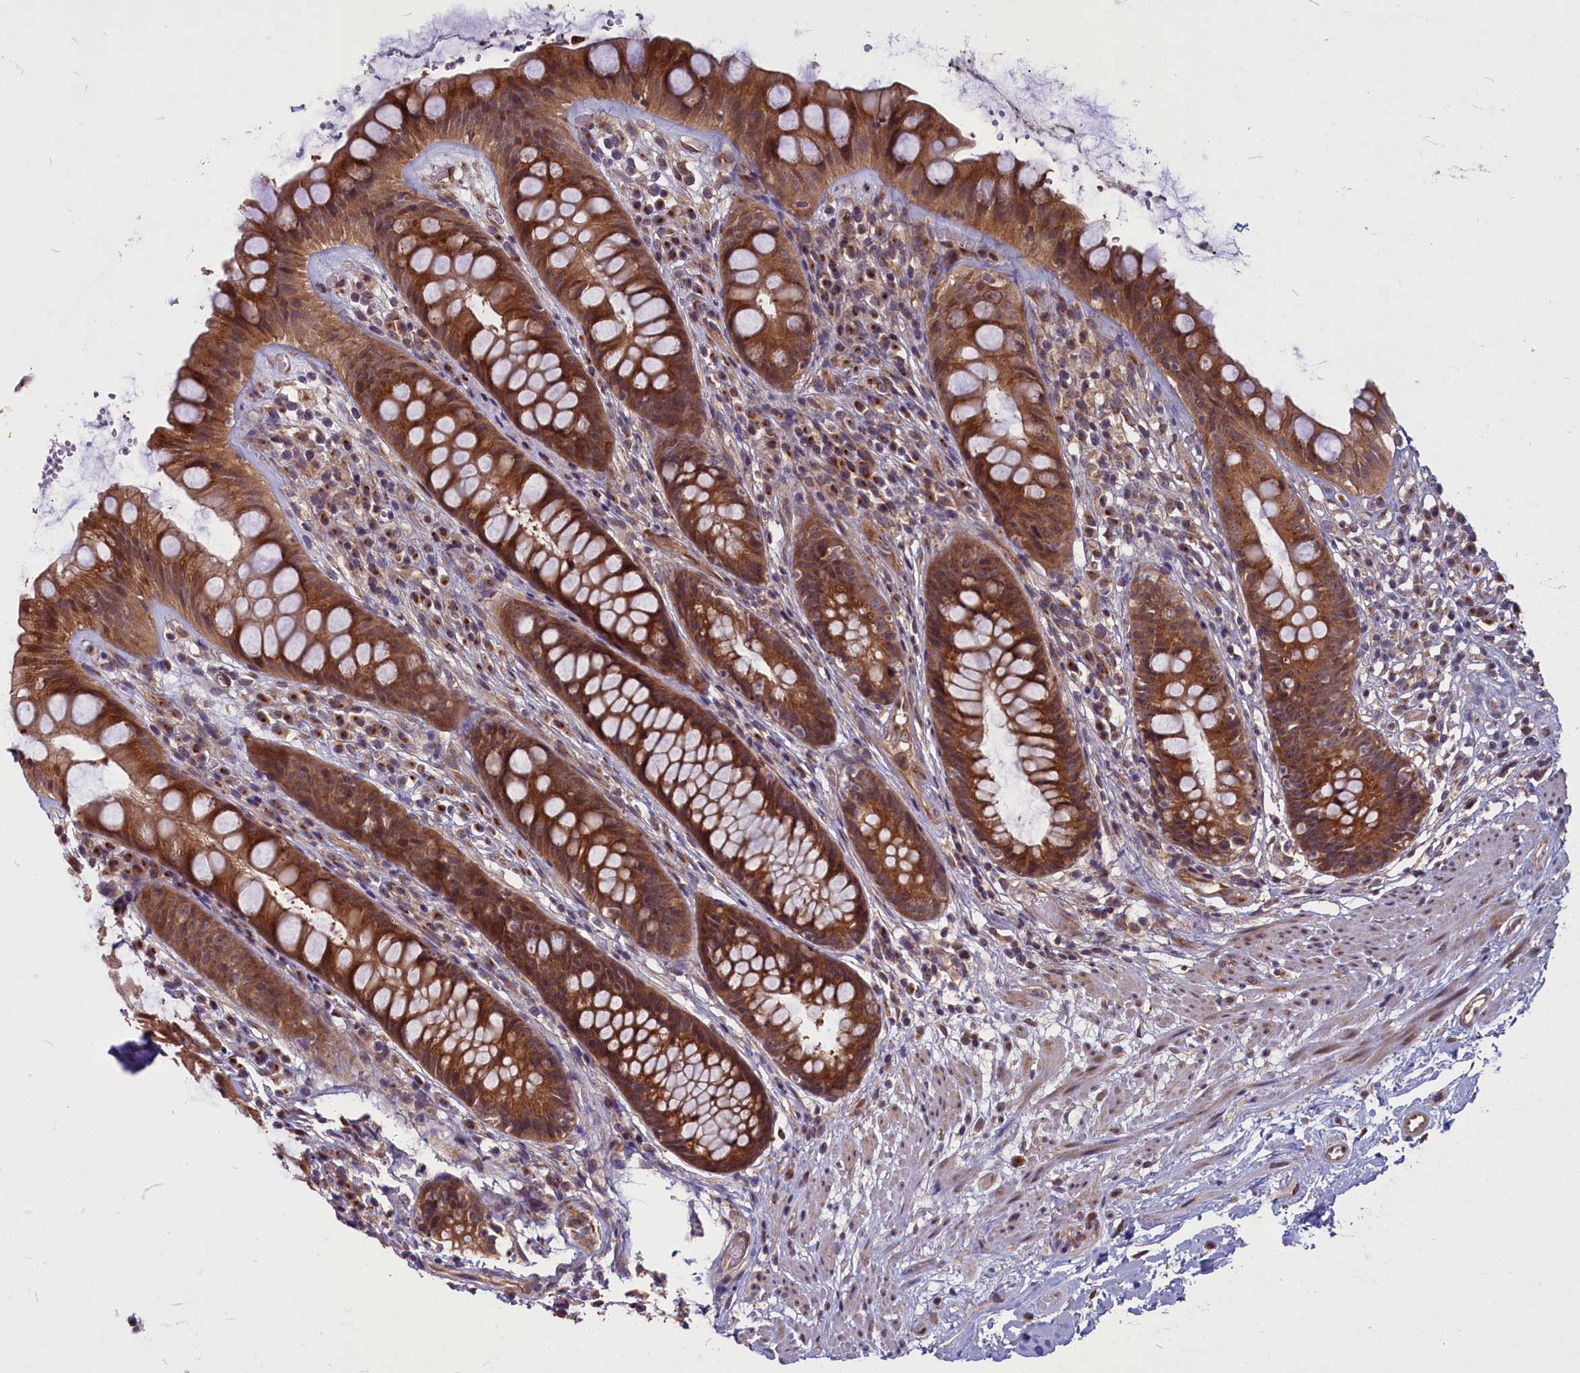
{"staining": {"intensity": "strong", "quantity": ">75%", "location": "cytoplasmic/membranous"}, "tissue": "rectum", "cell_type": "Glandular cells", "image_type": "normal", "snomed": [{"axis": "morphology", "description": "Normal tissue, NOS"}, {"axis": "topography", "description": "Rectum"}], "caption": "Immunohistochemistry (IHC) photomicrograph of benign rectum: human rectum stained using immunohistochemistry (IHC) reveals high levels of strong protein expression localized specifically in the cytoplasmic/membranous of glandular cells, appearing as a cytoplasmic/membranous brown color.", "gene": "ENSG00000274944", "patient": {"sex": "male", "age": 74}}